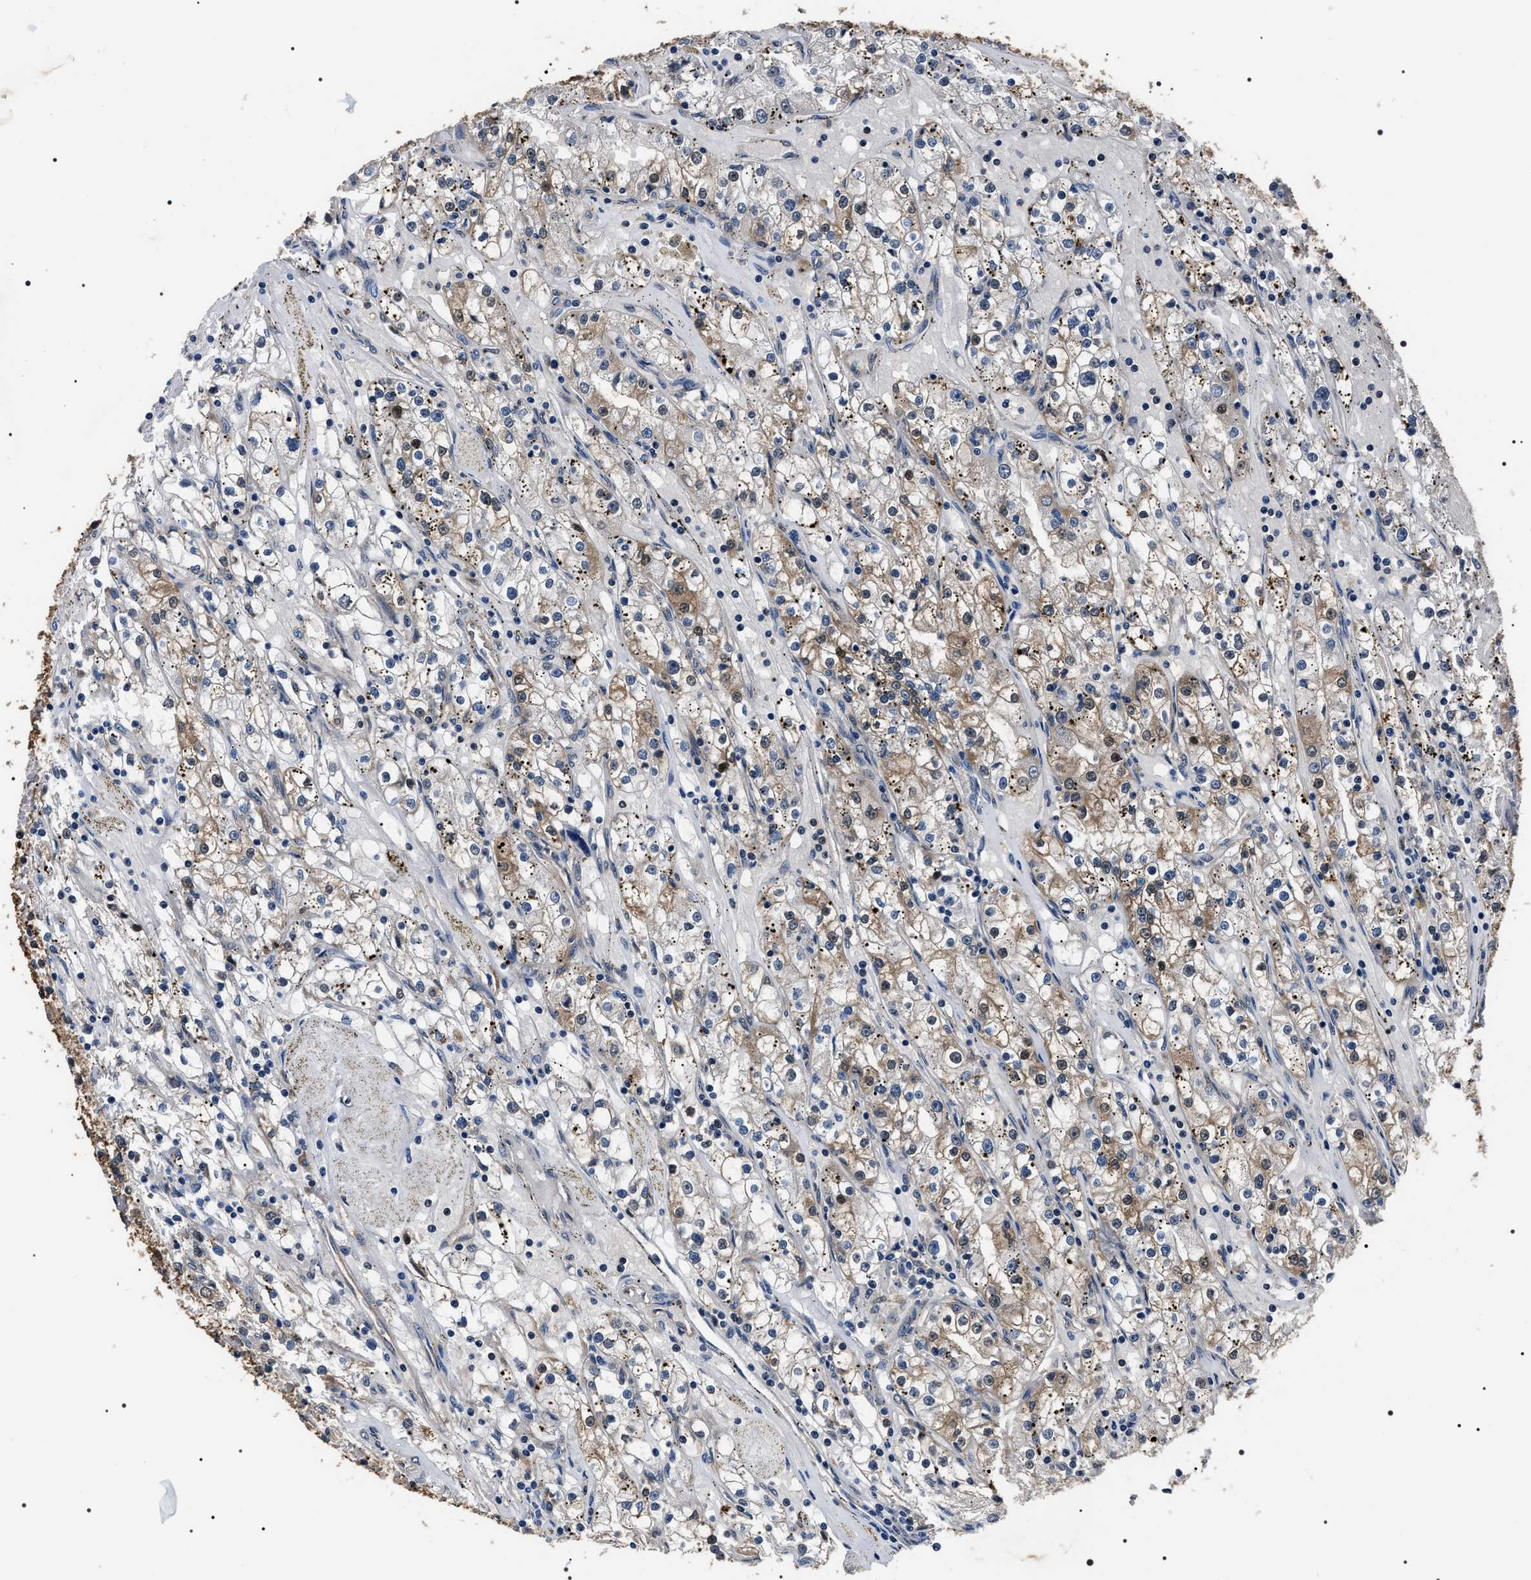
{"staining": {"intensity": "weak", "quantity": "25%-75%", "location": "cytoplasmic/membranous"}, "tissue": "renal cancer", "cell_type": "Tumor cells", "image_type": "cancer", "snomed": [{"axis": "morphology", "description": "Adenocarcinoma, NOS"}, {"axis": "topography", "description": "Kidney"}], "caption": "The image reveals staining of renal cancer (adenocarcinoma), revealing weak cytoplasmic/membranous protein staining (brown color) within tumor cells.", "gene": "SIPA1", "patient": {"sex": "male", "age": 56}}